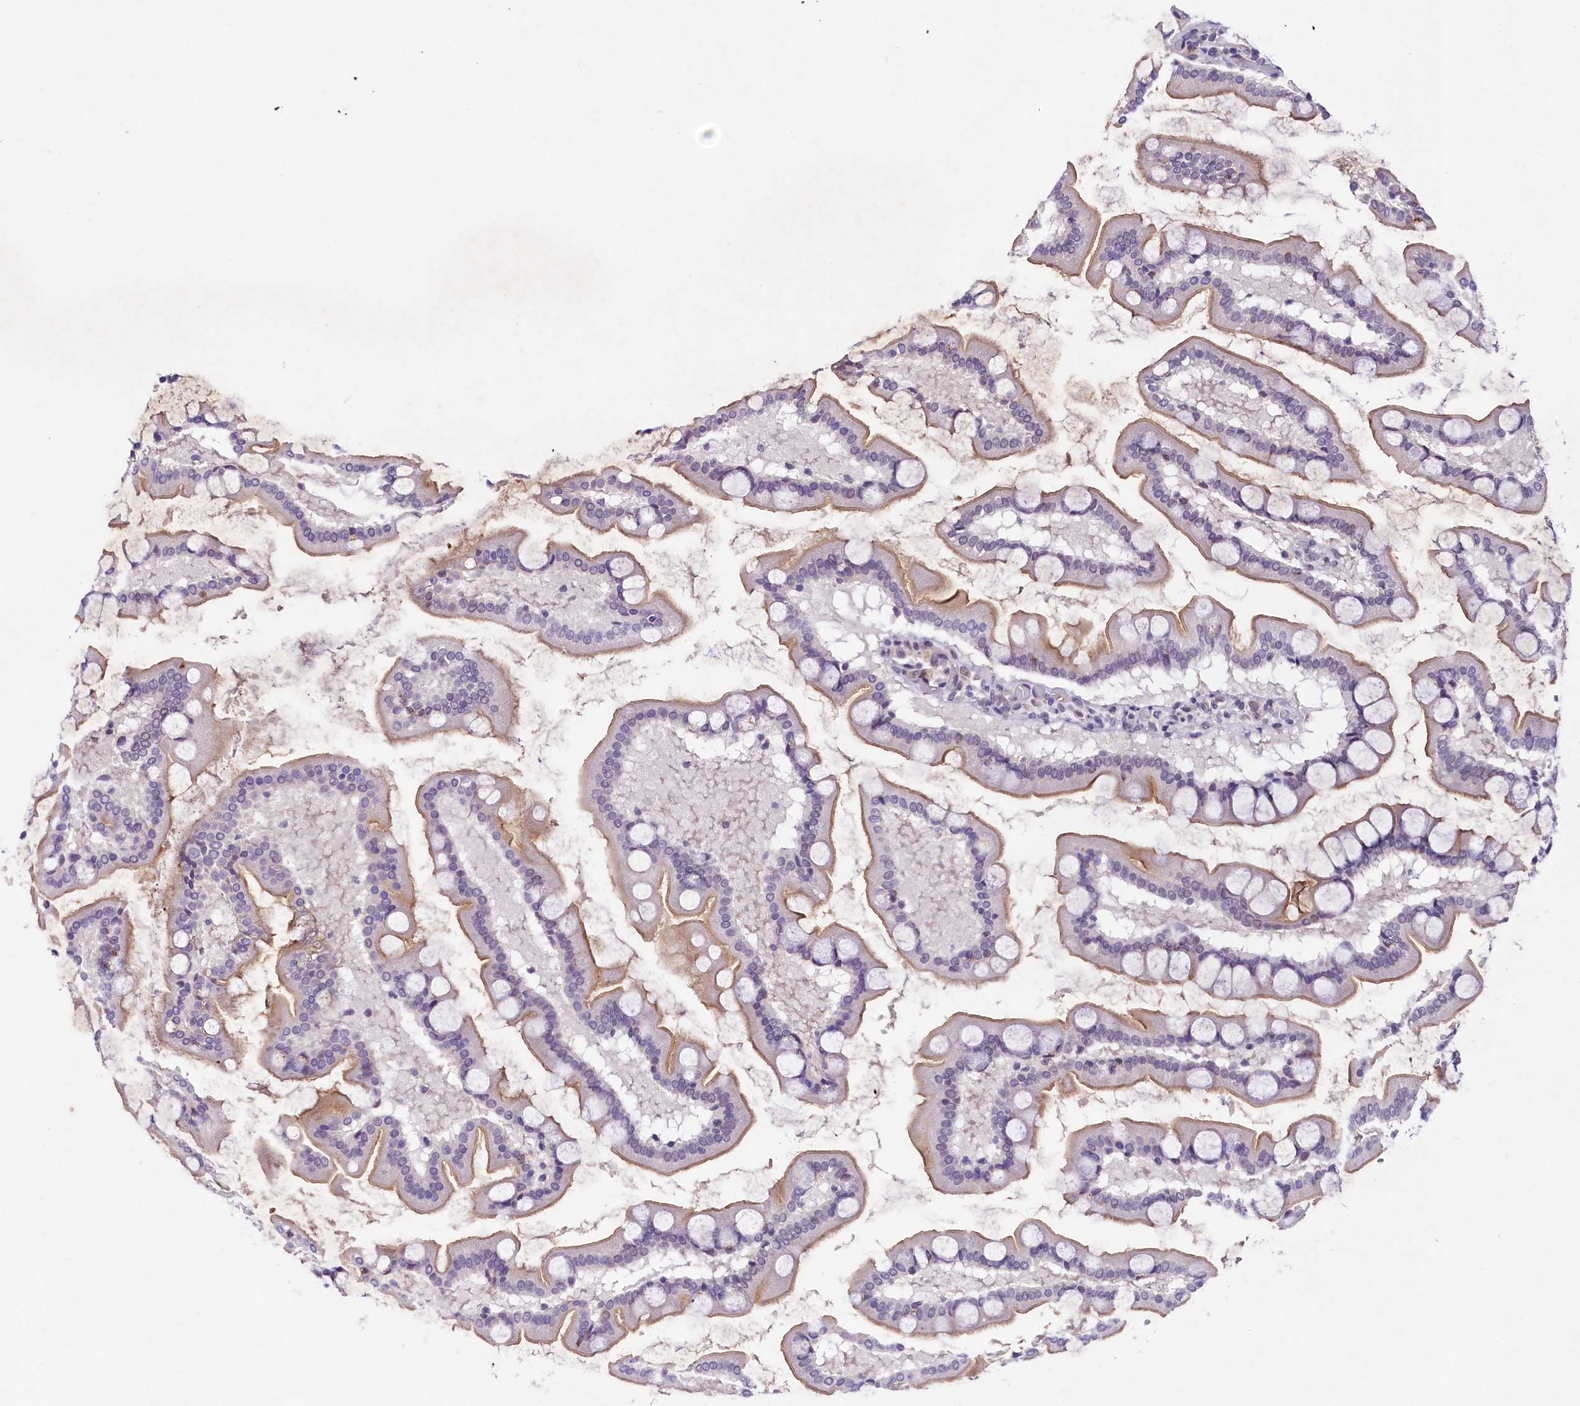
{"staining": {"intensity": "moderate", "quantity": "<25%", "location": "cytoplasmic/membranous"}, "tissue": "small intestine", "cell_type": "Glandular cells", "image_type": "normal", "snomed": [{"axis": "morphology", "description": "Normal tissue, NOS"}, {"axis": "topography", "description": "Small intestine"}], "caption": "An immunohistochemistry (IHC) micrograph of normal tissue is shown. Protein staining in brown labels moderate cytoplasmic/membranous positivity in small intestine within glandular cells. The protein of interest is stained brown, and the nuclei are stained in blue (DAB (3,3'-diaminobenzidine) IHC with brightfield microscopy, high magnification).", "gene": "LEUTX", "patient": {"sex": "male", "age": 41}}